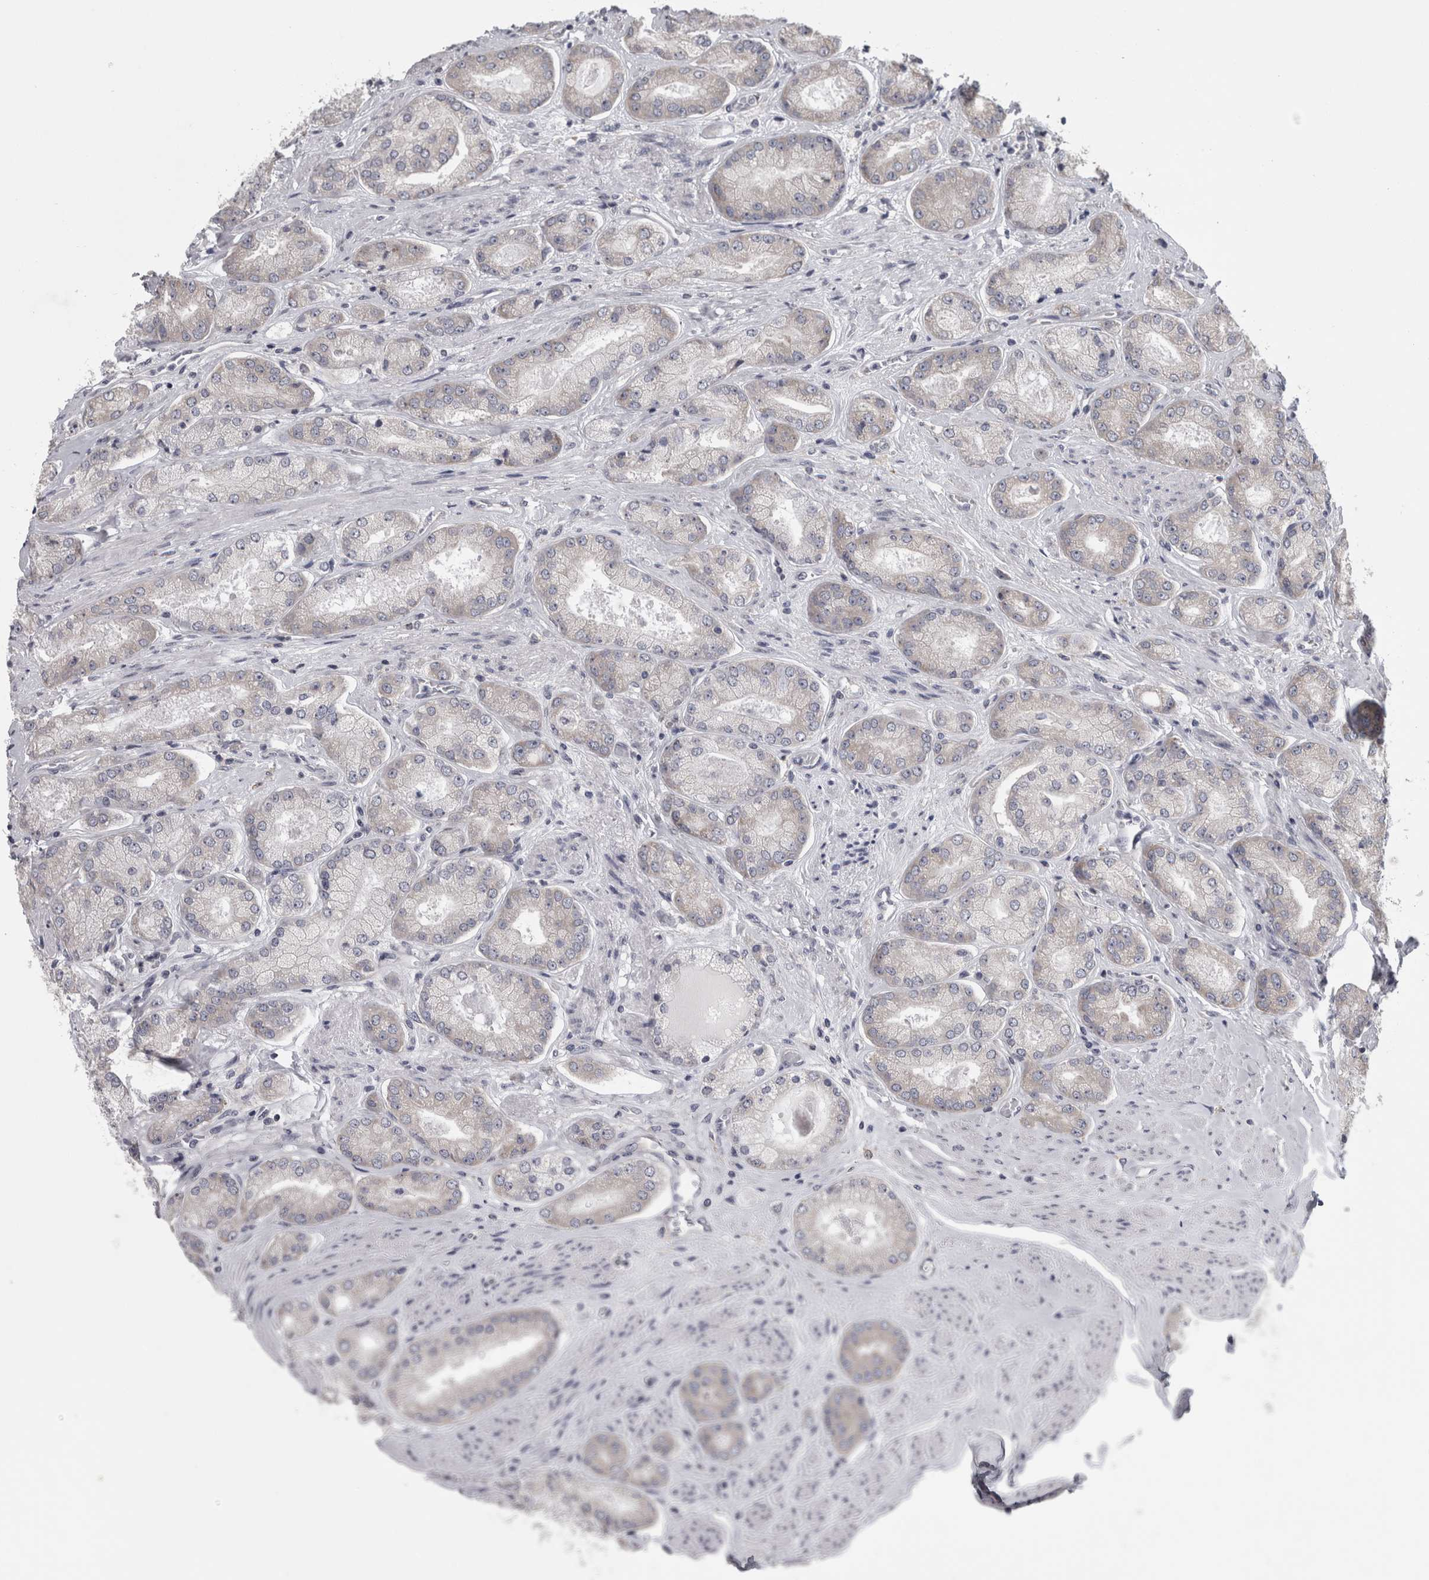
{"staining": {"intensity": "negative", "quantity": "none", "location": "none"}, "tissue": "prostate cancer", "cell_type": "Tumor cells", "image_type": "cancer", "snomed": [{"axis": "morphology", "description": "Adenocarcinoma, High grade"}, {"axis": "topography", "description": "Prostate"}], "caption": "This is an IHC image of human prostate cancer (adenocarcinoma (high-grade)). There is no staining in tumor cells.", "gene": "PRRC2C", "patient": {"sex": "male", "age": 58}}